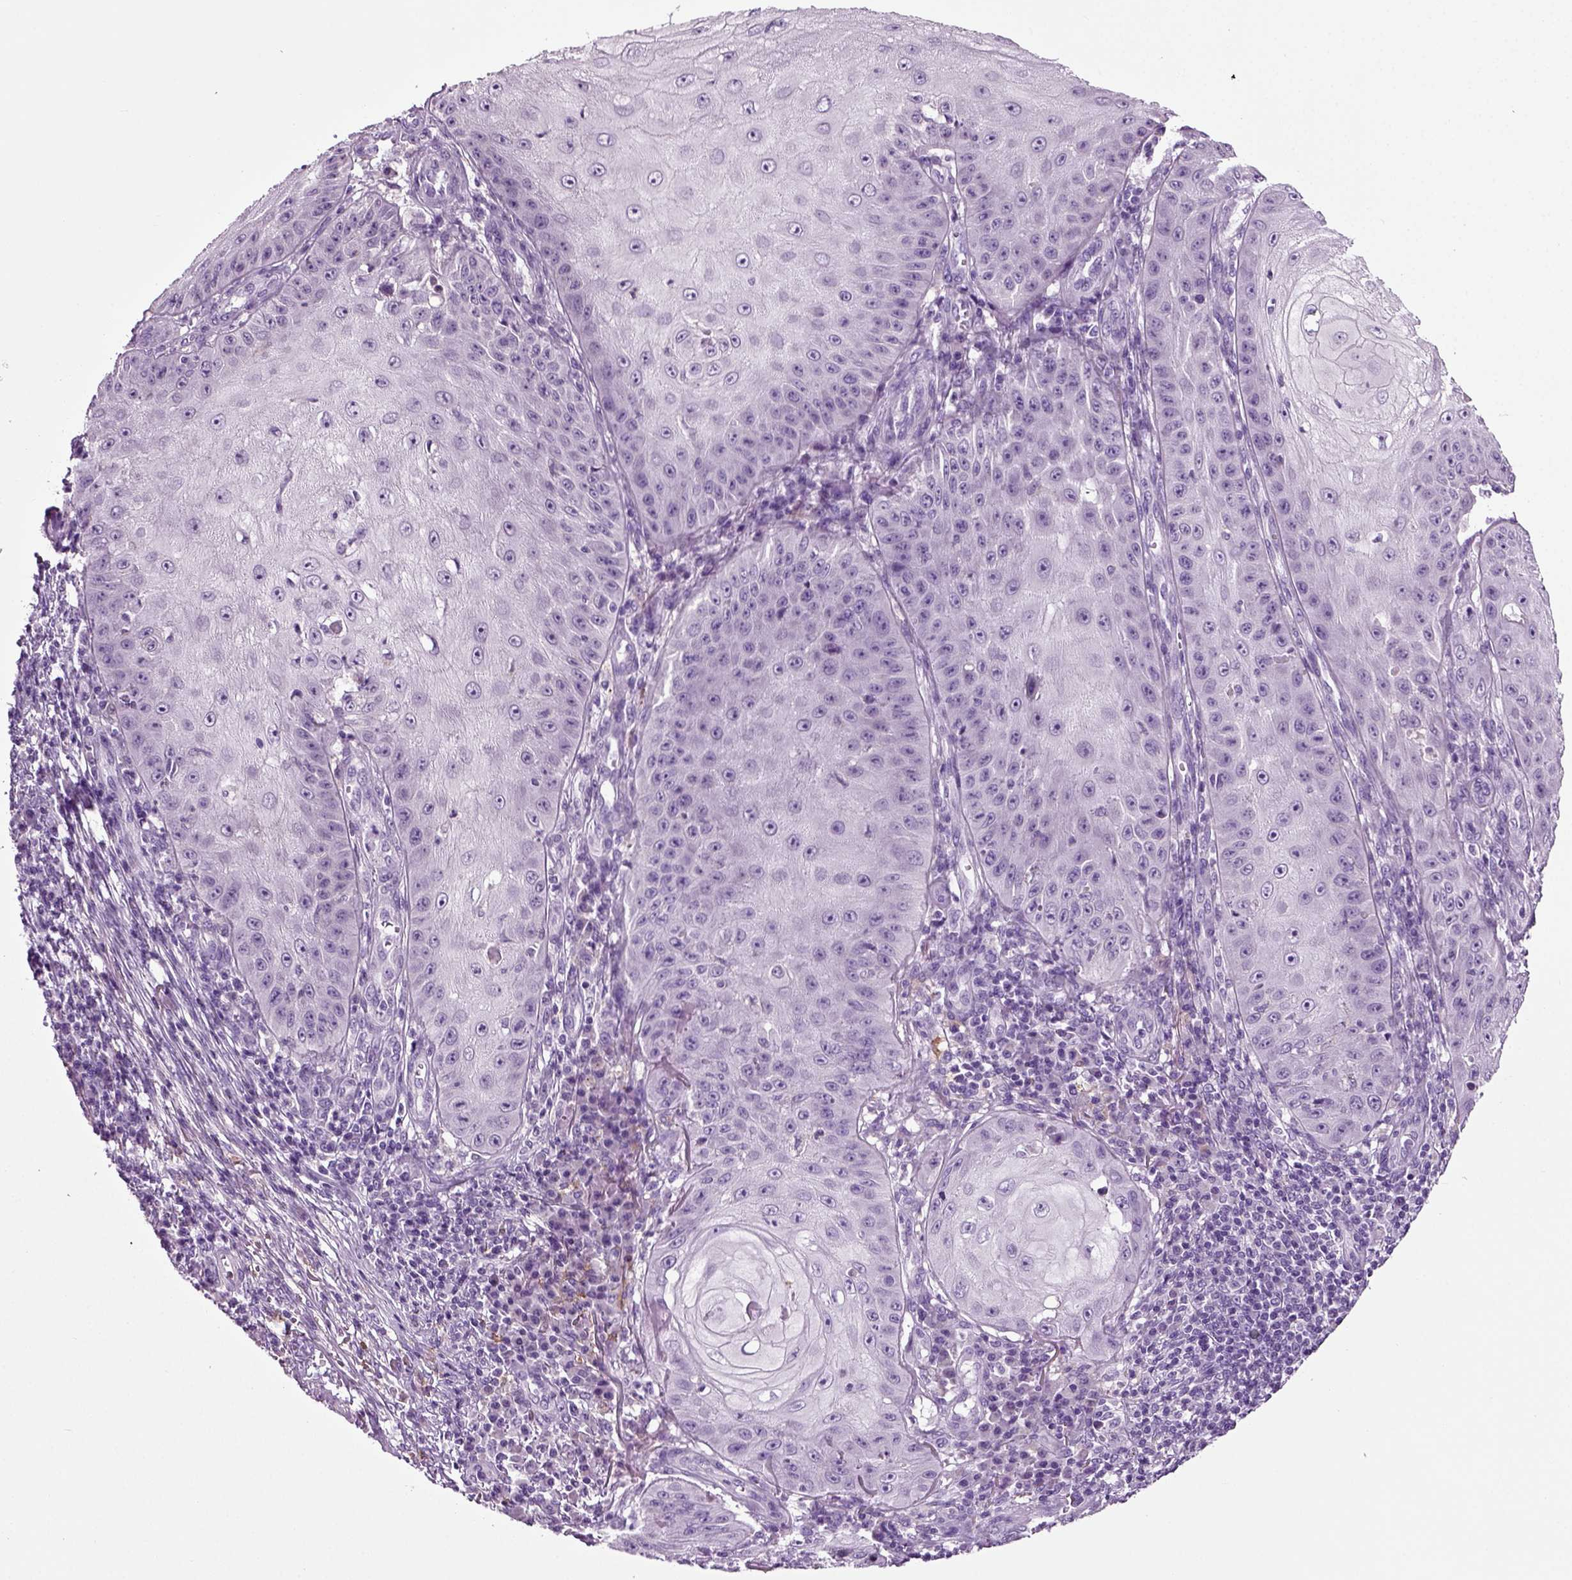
{"staining": {"intensity": "negative", "quantity": "none", "location": "none"}, "tissue": "skin cancer", "cell_type": "Tumor cells", "image_type": "cancer", "snomed": [{"axis": "morphology", "description": "Squamous cell carcinoma, NOS"}, {"axis": "topography", "description": "Skin"}], "caption": "There is no significant expression in tumor cells of skin squamous cell carcinoma. The staining was performed using DAB (3,3'-diaminobenzidine) to visualize the protein expression in brown, while the nuclei were stained in blue with hematoxylin (Magnification: 20x).", "gene": "DNAH10", "patient": {"sex": "male", "age": 70}}